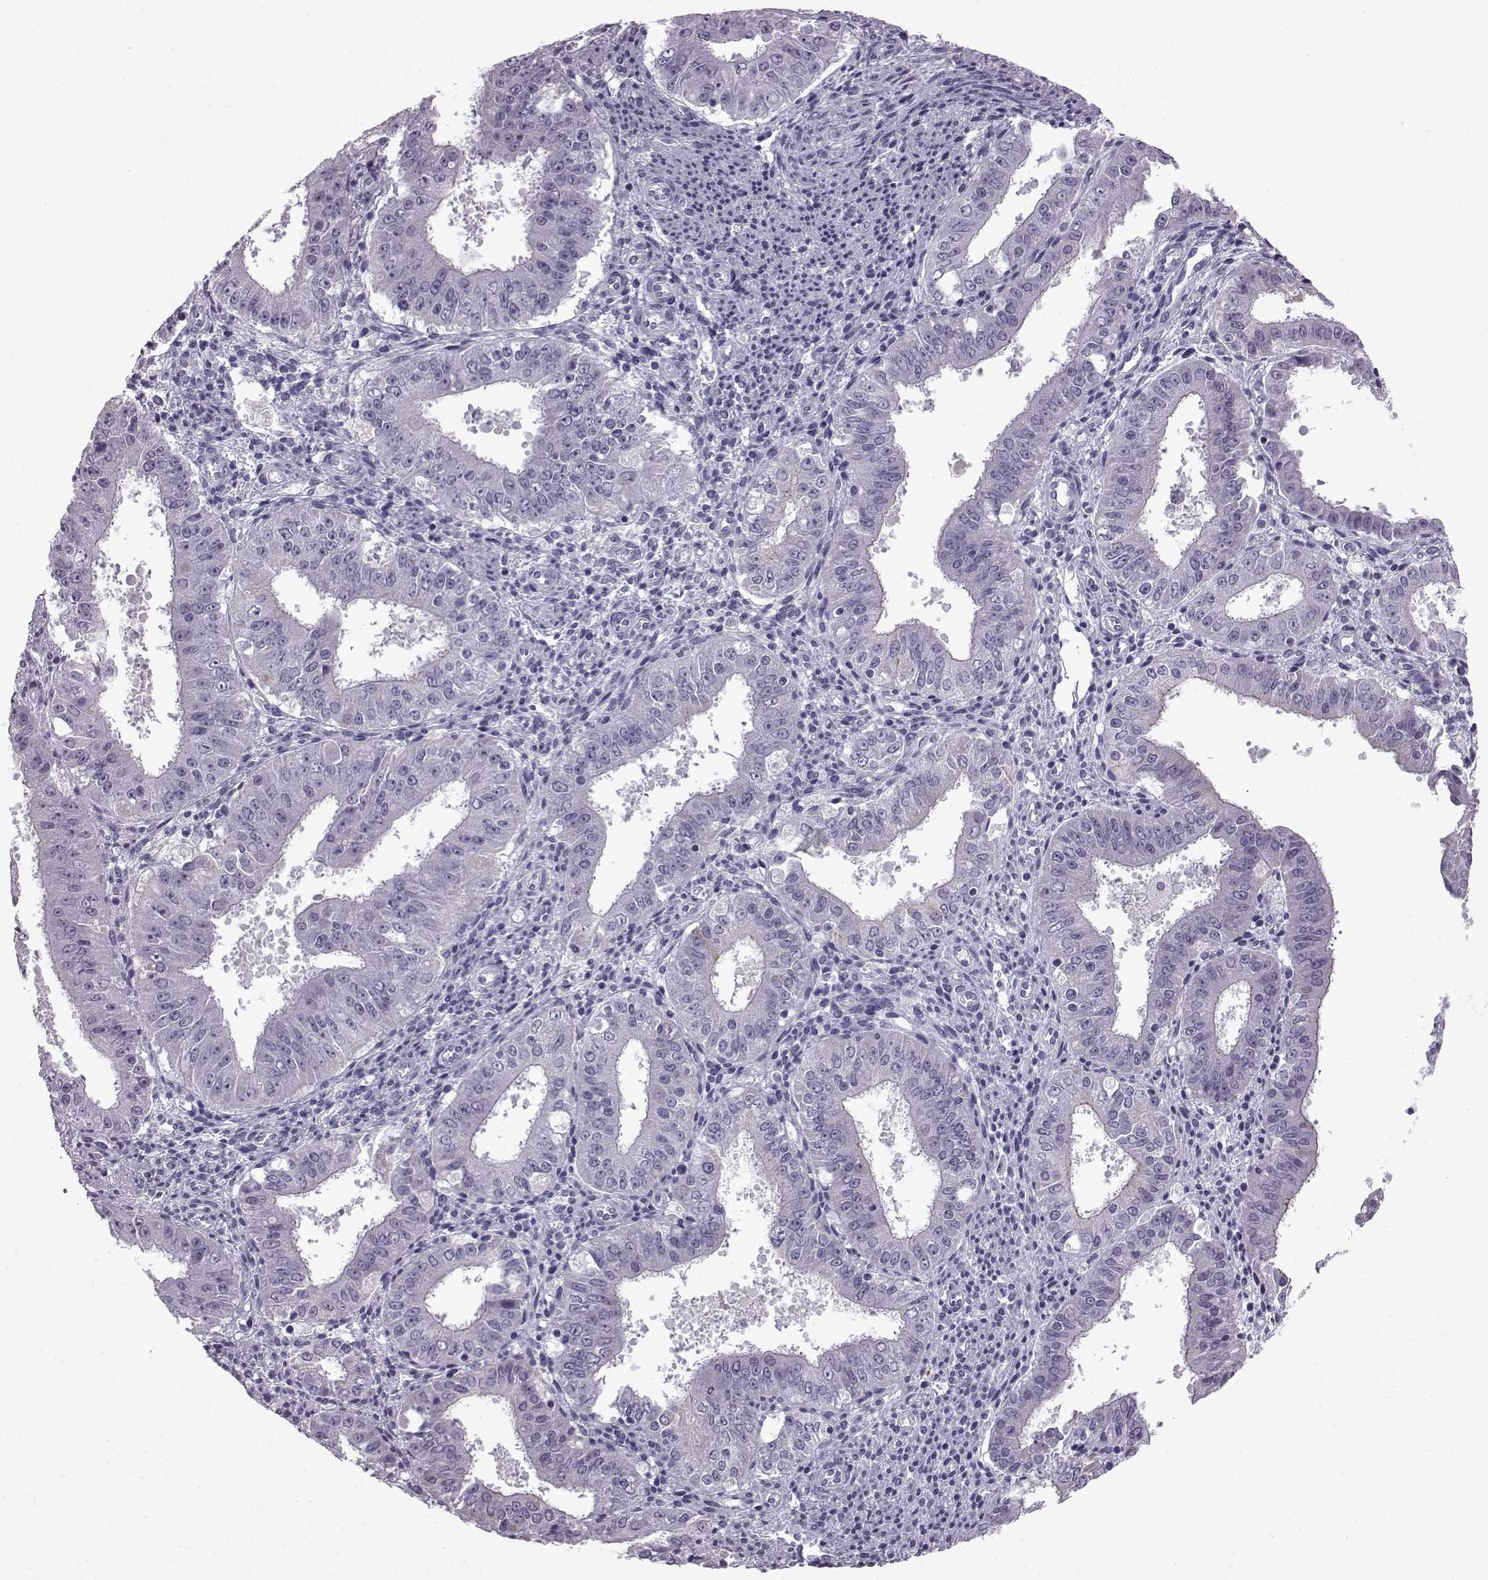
{"staining": {"intensity": "negative", "quantity": "none", "location": "none"}, "tissue": "ovarian cancer", "cell_type": "Tumor cells", "image_type": "cancer", "snomed": [{"axis": "morphology", "description": "Carcinoma, endometroid"}, {"axis": "topography", "description": "Ovary"}], "caption": "Tumor cells are negative for brown protein staining in ovarian endometroid carcinoma.", "gene": "SLC28A2", "patient": {"sex": "female", "age": 42}}